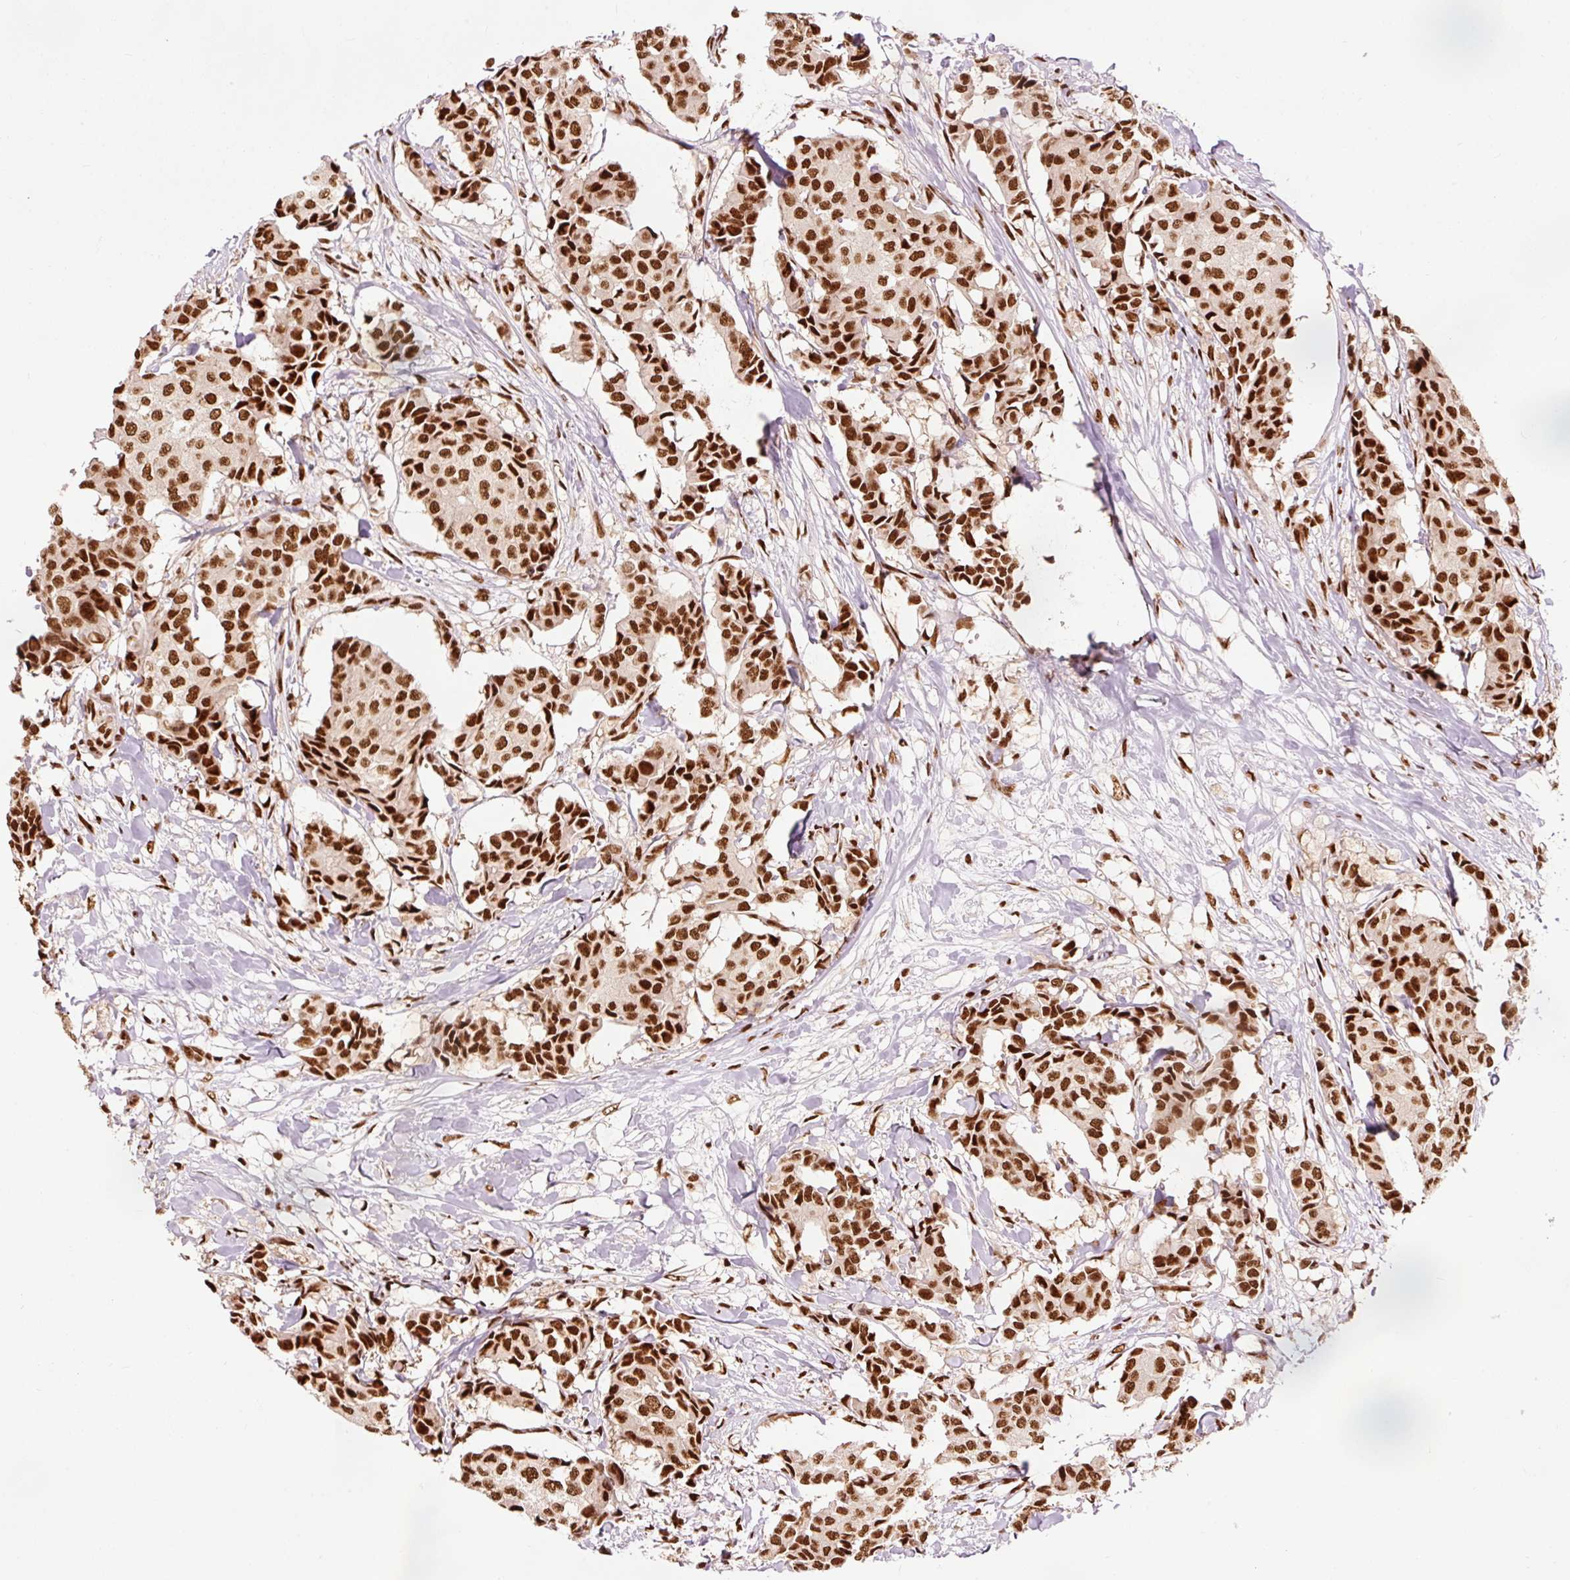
{"staining": {"intensity": "strong", "quantity": ">75%", "location": "nuclear"}, "tissue": "breast cancer", "cell_type": "Tumor cells", "image_type": "cancer", "snomed": [{"axis": "morphology", "description": "Duct carcinoma"}, {"axis": "topography", "description": "Breast"}], "caption": "Immunohistochemistry (DAB (3,3'-diaminobenzidine)) staining of breast cancer (invasive ductal carcinoma) demonstrates strong nuclear protein staining in approximately >75% of tumor cells.", "gene": "ZBTB44", "patient": {"sex": "female", "age": 75}}